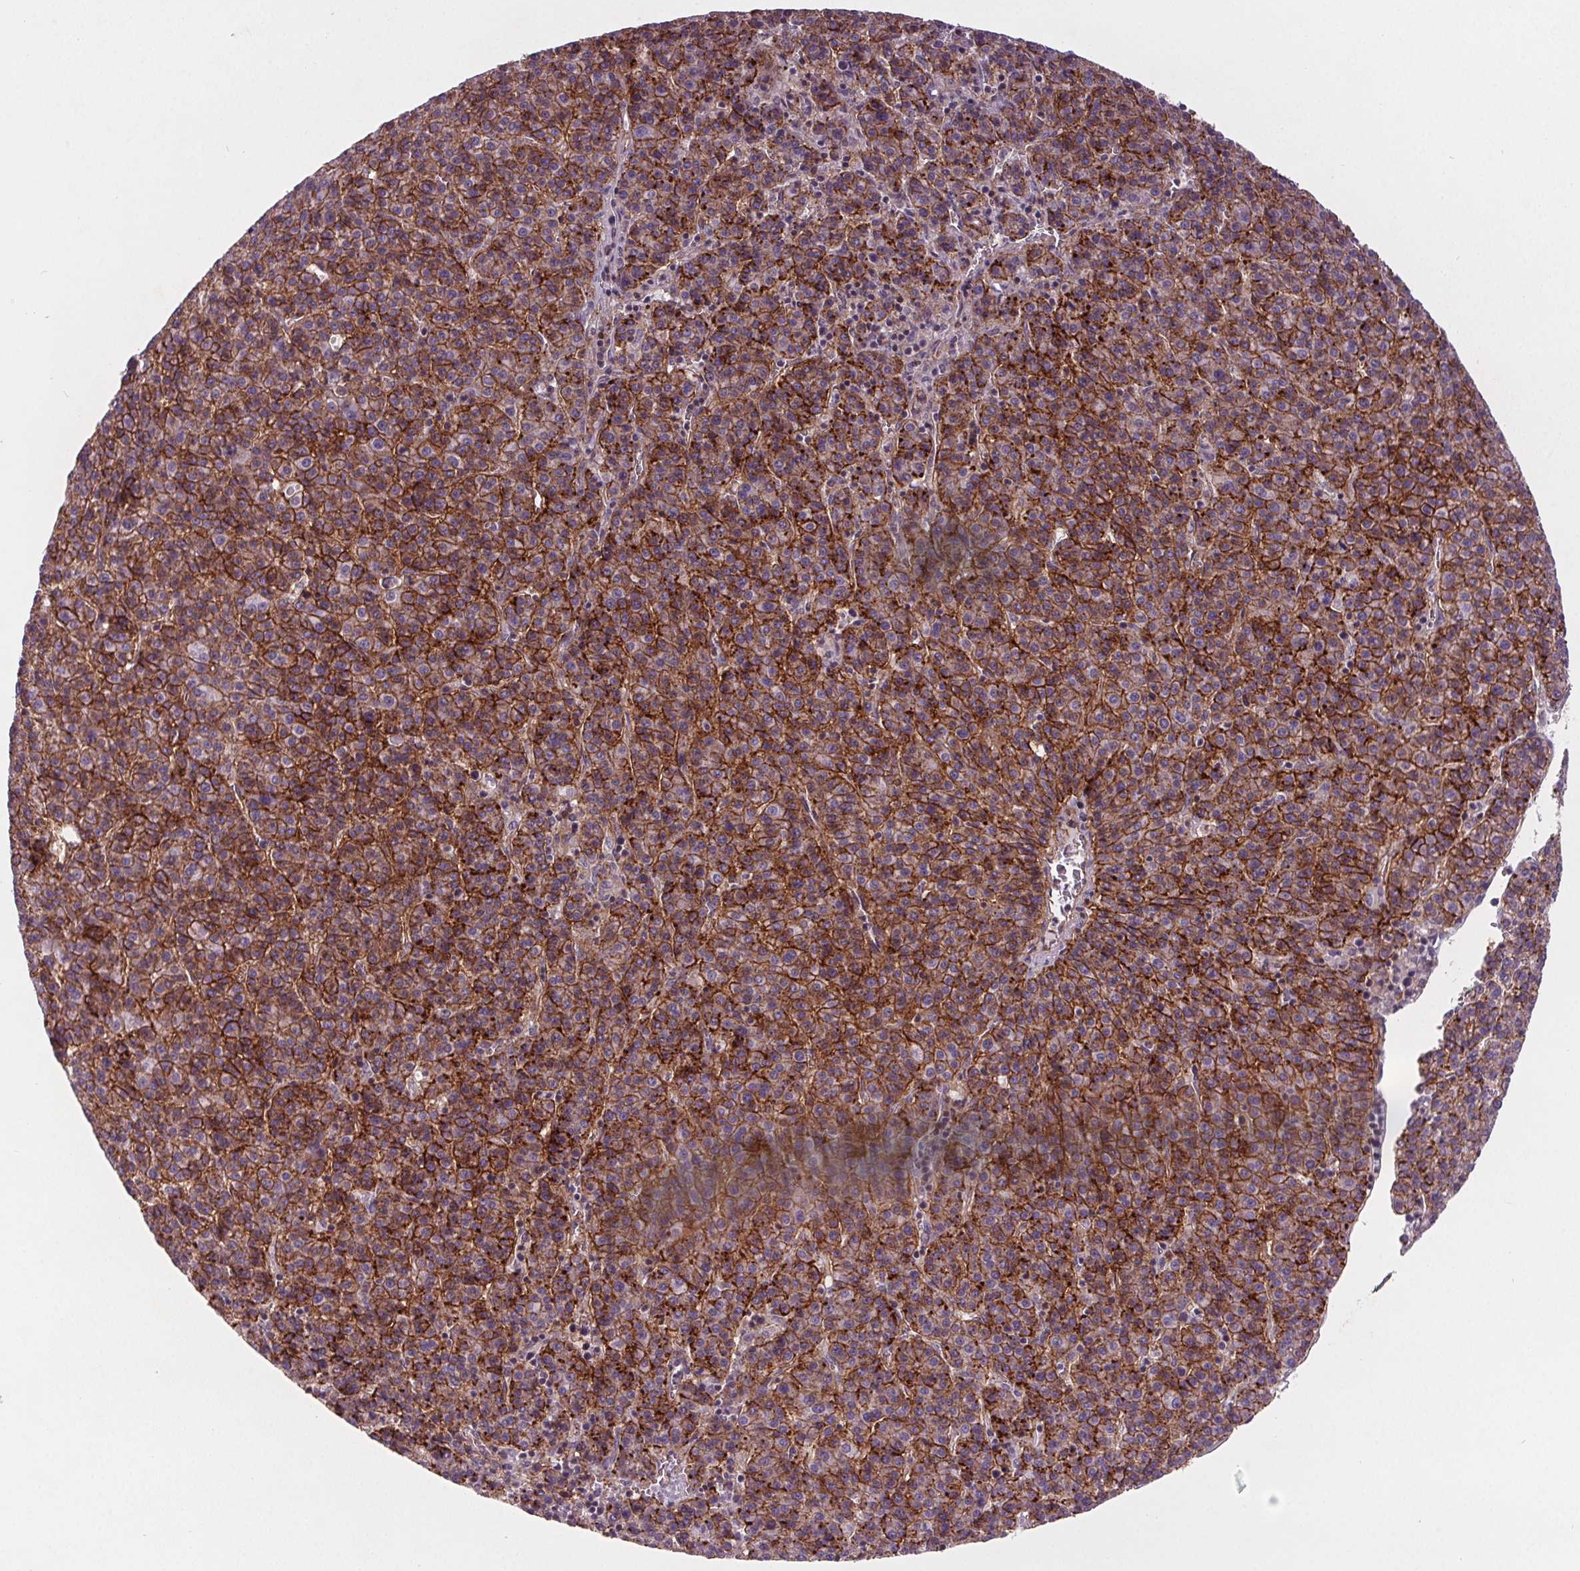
{"staining": {"intensity": "strong", "quantity": ">75%", "location": "cytoplasmic/membranous"}, "tissue": "liver cancer", "cell_type": "Tumor cells", "image_type": "cancer", "snomed": [{"axis": "morphology", "description": "Carcinoma, Hepatocellular, NOS"}, {"axis": "topography", "description": "Liver"}], "caption": "This histopathology image exhibits hepatocellular carcinoma (liver) stained with IHC to label a protein in brown. The cytoplasmic/membranous of tumor cells show strong positivity for the protein. Nuclei are counter-stained blue.", "gene": "ATP1A1", "patient": {"sex": "female", "age": 58}}